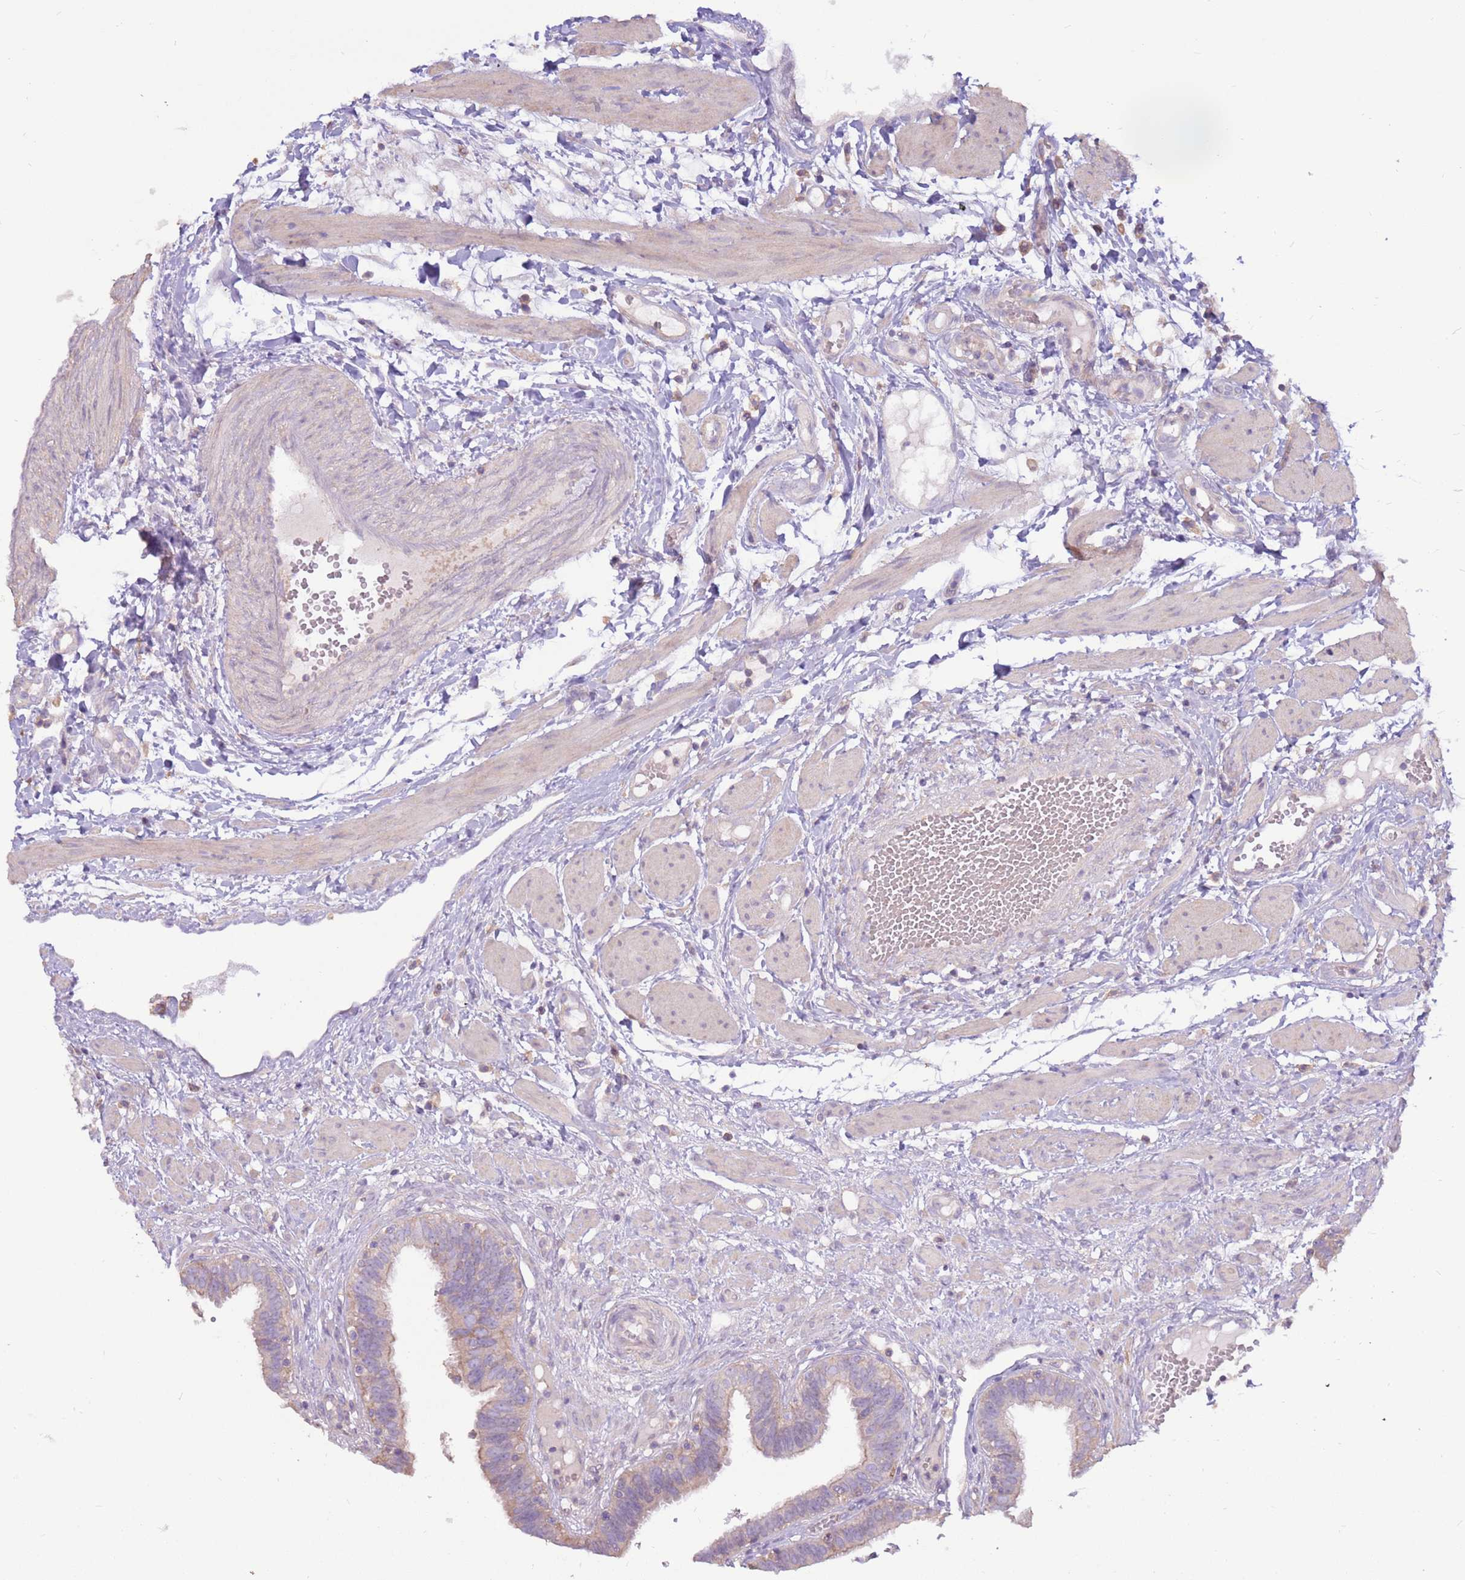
{"staining": {"intensity": "weak", "quantity": "<25%", "location": "cytoplasmic/membranous"}, "tissue": "fallopian tube", "cell_type": "Glandular cells", "image_type": "normal", "snomed": [{"axis": "morphology", "description": "Normal tissue, NOS"}, {"axis": "topography", "description": "Fallopian tube"}, {"axis": "topography", "description": "Placenta"}], "caption": "Immunohistochemistry (IHC) image of unremarkable human fallopian tube stained for a protein (brown), which shows no positivity in glandular cells. (Stains: DAB immunohistochemistry with hematoxylin counter stain, Microscopy: brightfield microscopy at high magnification).", "gene": "EVA1B", "patient": {"sex": "female", "age": 32}}